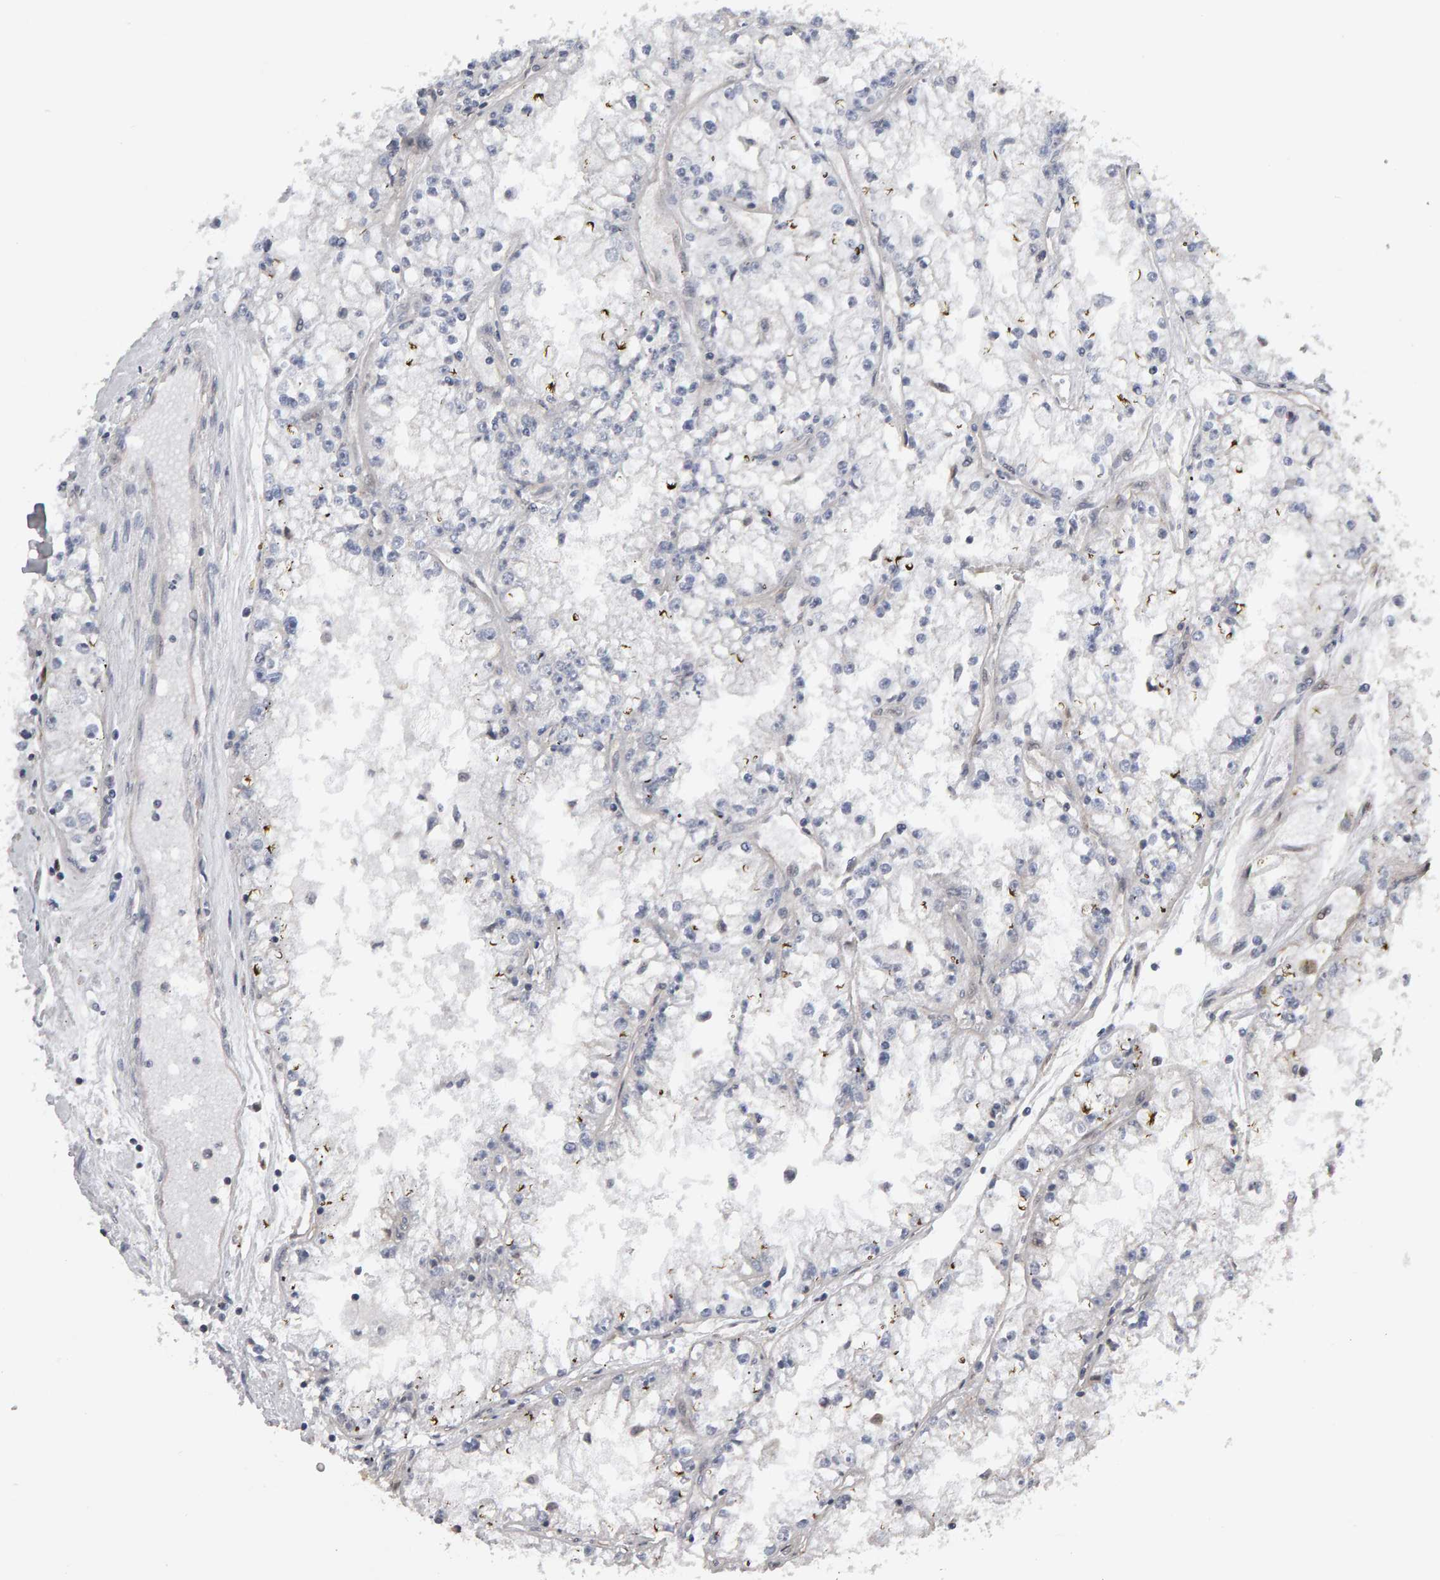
{"staining": {"intensity": "negative", "quantity": "none", "location": "none"}, "tissue": "renal cancer", "cell_type": "Tumor cells", "image_type": "cancer", "snomed": [{"axis": "morphology", "description": "Adenocarcinoma, NOS"}, {"axis": "topography", "description": "Kidney"}], "caption": "DAB immunohistochemical staining of human adenocarcinoma (renal) shows no significant expression in tumor cells.", "gene": "COASY", "patient": {"sex": "male", "age": 56}}